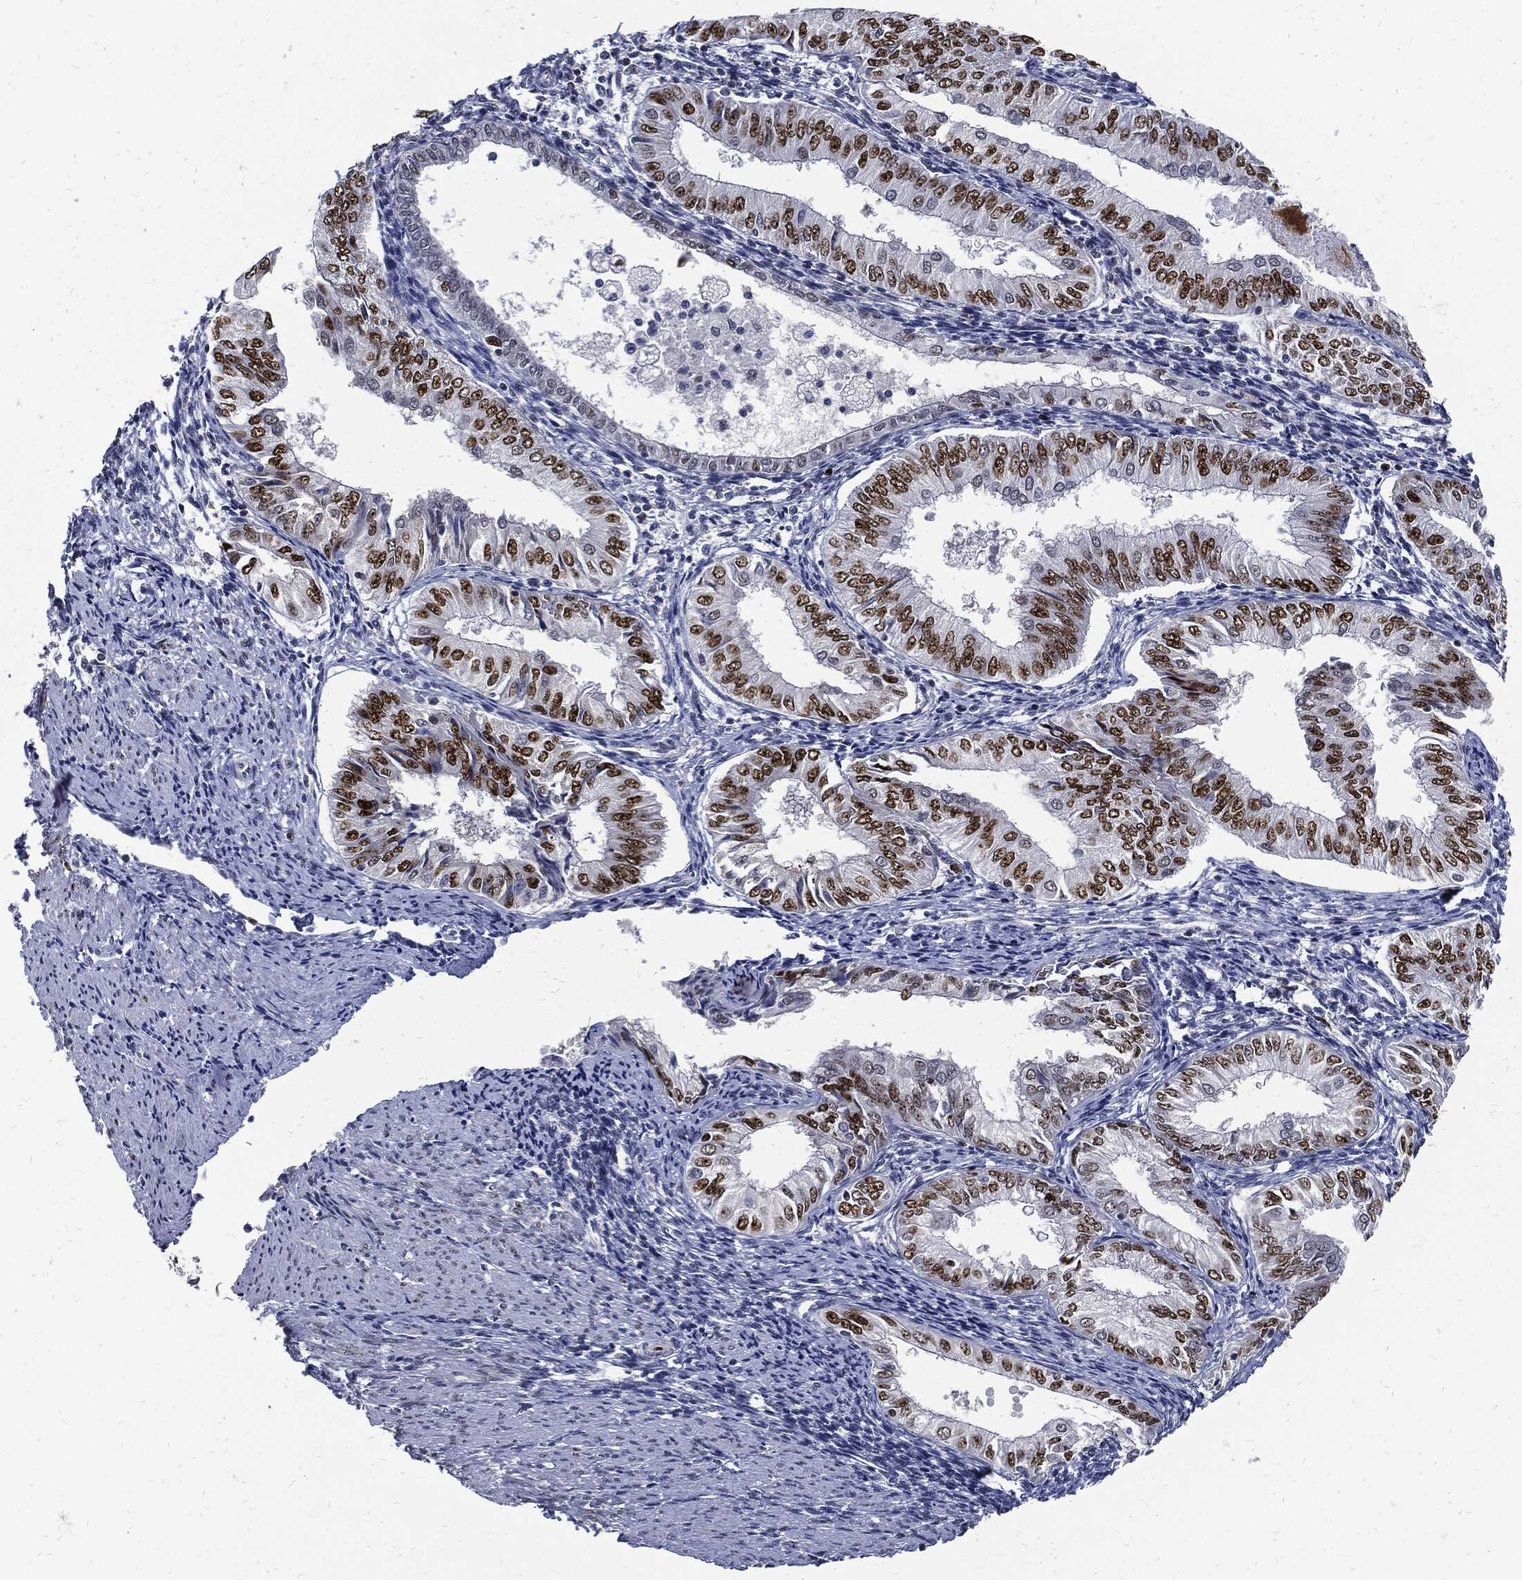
{"staining": {"intensity": "strong", "quantity": "25%-75%", "location": "nuclear"}, "tissue": "endometrial cancer", "cell_type": "Tumor cells", "image_type": "cancer", "snomed": [{"axis": "morphology", "description": "Adenocarcinoma, NOS"}, {"axis": "topography", "description": "Endometrium"}], "caption": "Protein expression analysis of endometrial cancer (adenocarcinoma) exhibits strong nuclear expression in about 25%-75% of tumor cells.", "gene": "NBN", "patient": {"sex": "female", "age": 53}}